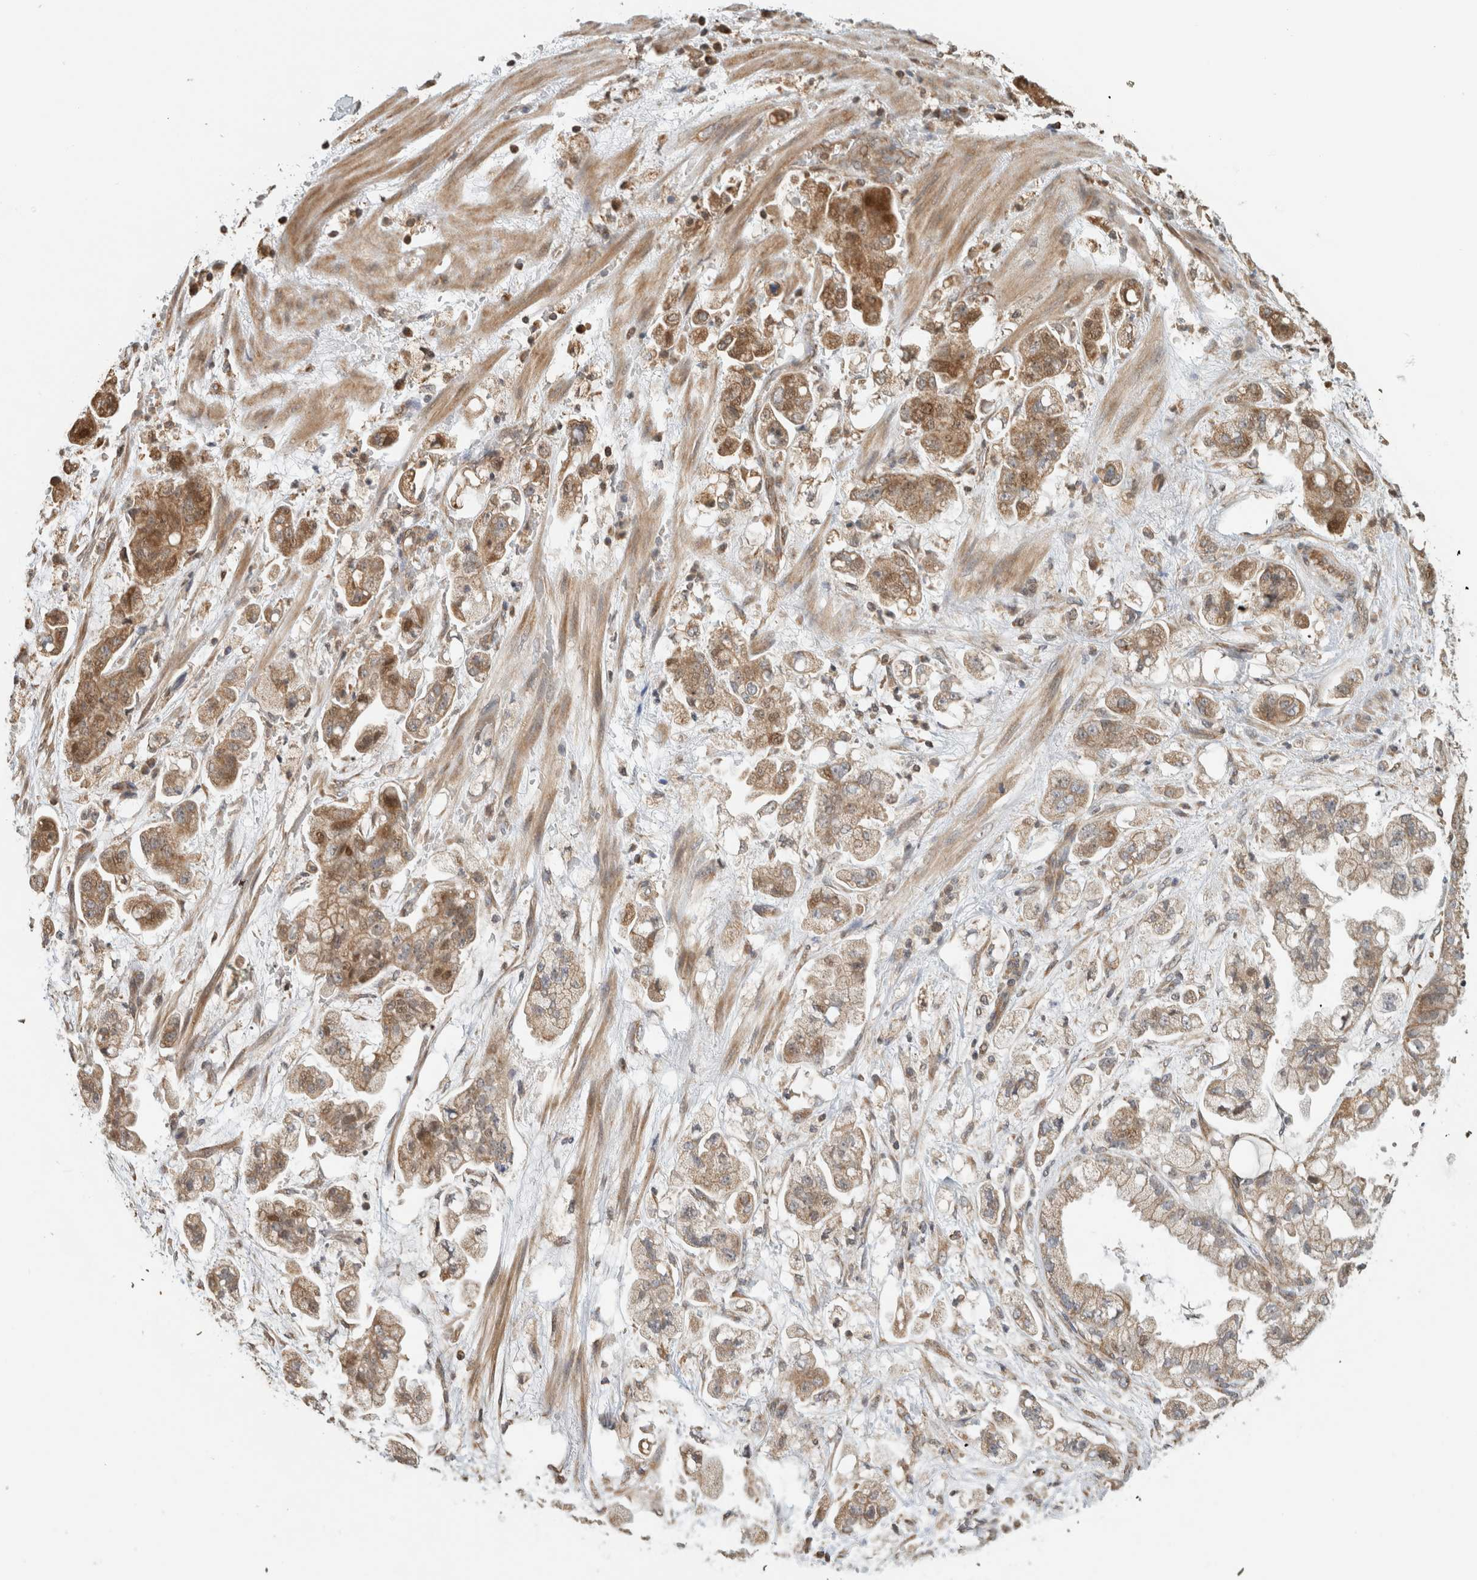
{"staining": {"intensity": "moderate", "quantity": ">75%", "location": "cytoplasmic/membranous"}, "tissue": "stomach cancer", "cell_type": "Tumor cells", "image_type": "cancer", "snomed": [{"axis": "morphology", "description": "Adenocarcinoma, NOS"}, {"axis": "topography", "description": "Stomach"}], "caption": "Protein staining reveals moderate cytoplasmic/membranous positivity in approximately >75% of tumor cells in stomach cancer (adenocarcinoma). Ihc stains the protein in brown and the nuclei are stained blue.", "gene": "GINS4", "patient": {"sex": "male", "age": 62}}